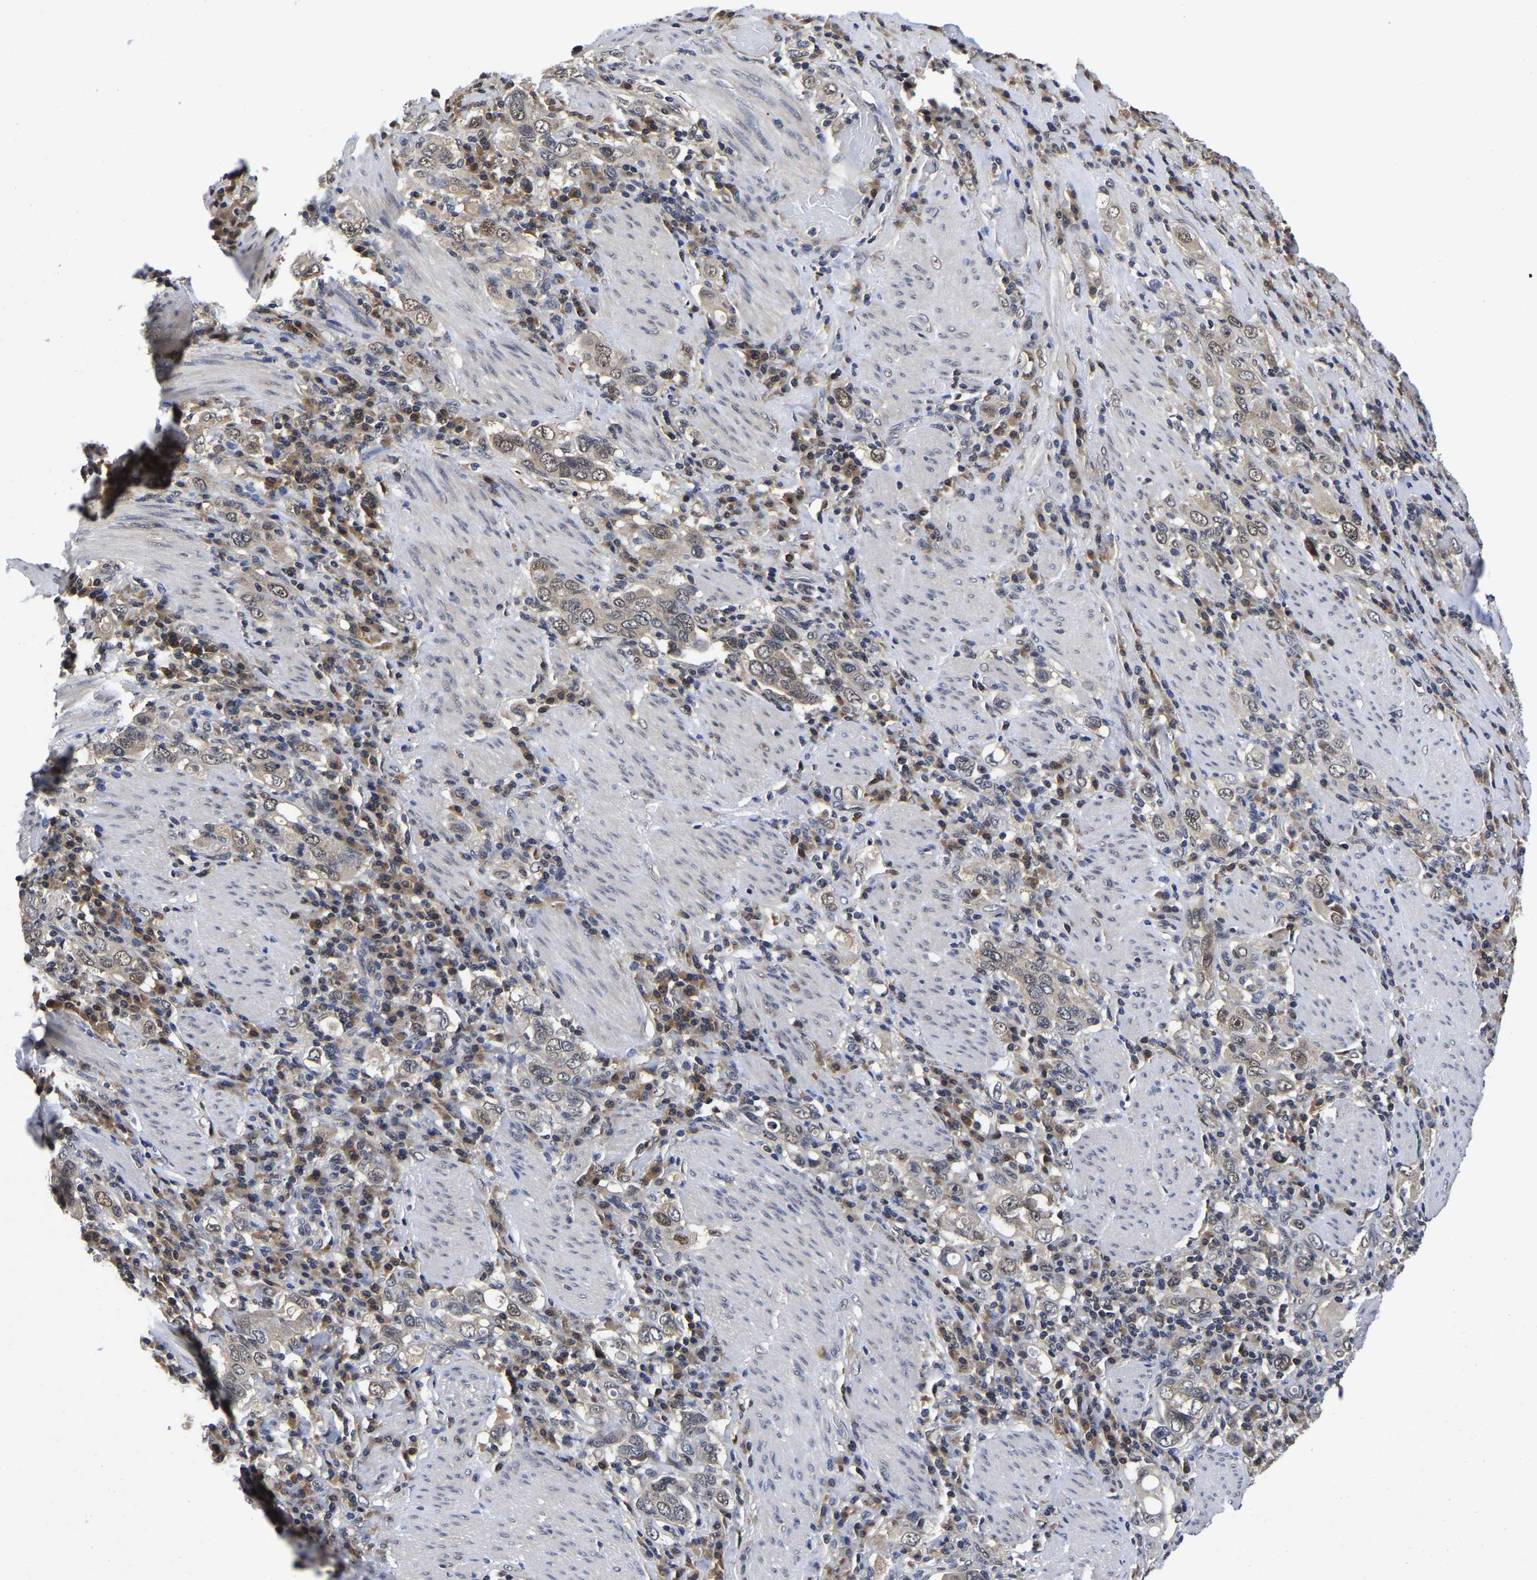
{"staining": {"intensity": "weak", "quantity": ">75%", "location": "cytoplasmic/membranous,nuclear"}, "tissue": "stomach cancer", "cell_type": "Tumor cells", "image_type": "cancer", "snomed": [{"axis": "morphology", "description": "Adenocarcinoma, NOS"}, {"axis": "topography", "description": "Stomach, upper"}], "caption": "DAB immunohistochemical staining of stomach cancer demonstrates weak cytoplasmic/membranous and nuclear protein positivity in about >75% of tumor cells.", "gene": "MCOLN2", "patient": {"sex": "male", "age": 62}}